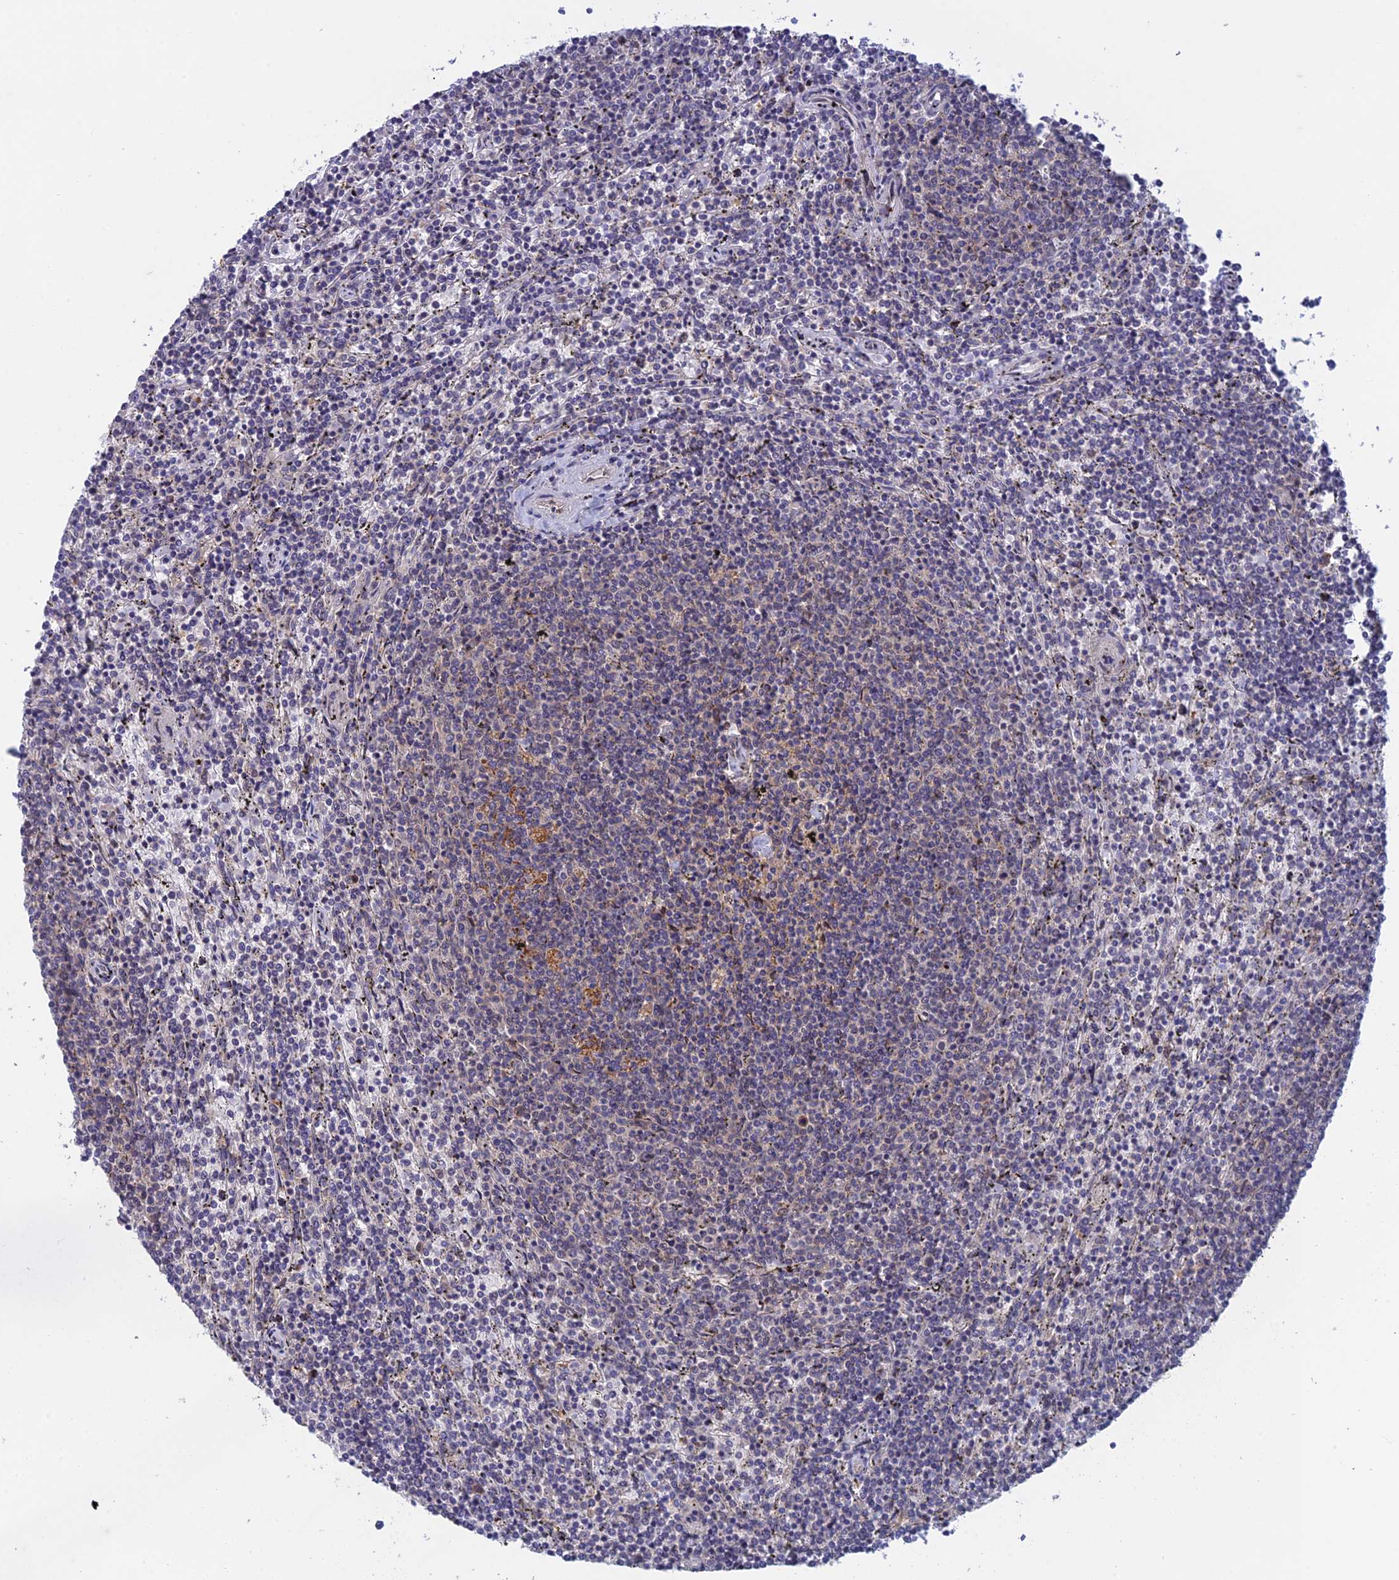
{"staining": {"intensity": "negative", "quantity": "none", "location": "none"}, "tissue": "lymphoma", "cell_type": "Tumor cells", "image_type": "cancer", "snomed": [{"axis": "morphology", "description": "Malignant lymphoma, non-Hodgkin's type, Low grade"}, {"axis": "topography", "description": "Spleen"}], "caption": "Micrograph shows no significant protein positivity in tumor cells of malignant lymphoma, non-Hodgkin's type (low-grade).", "gene": "SRA1", "patient": {"sex": "female", "age": 50}}